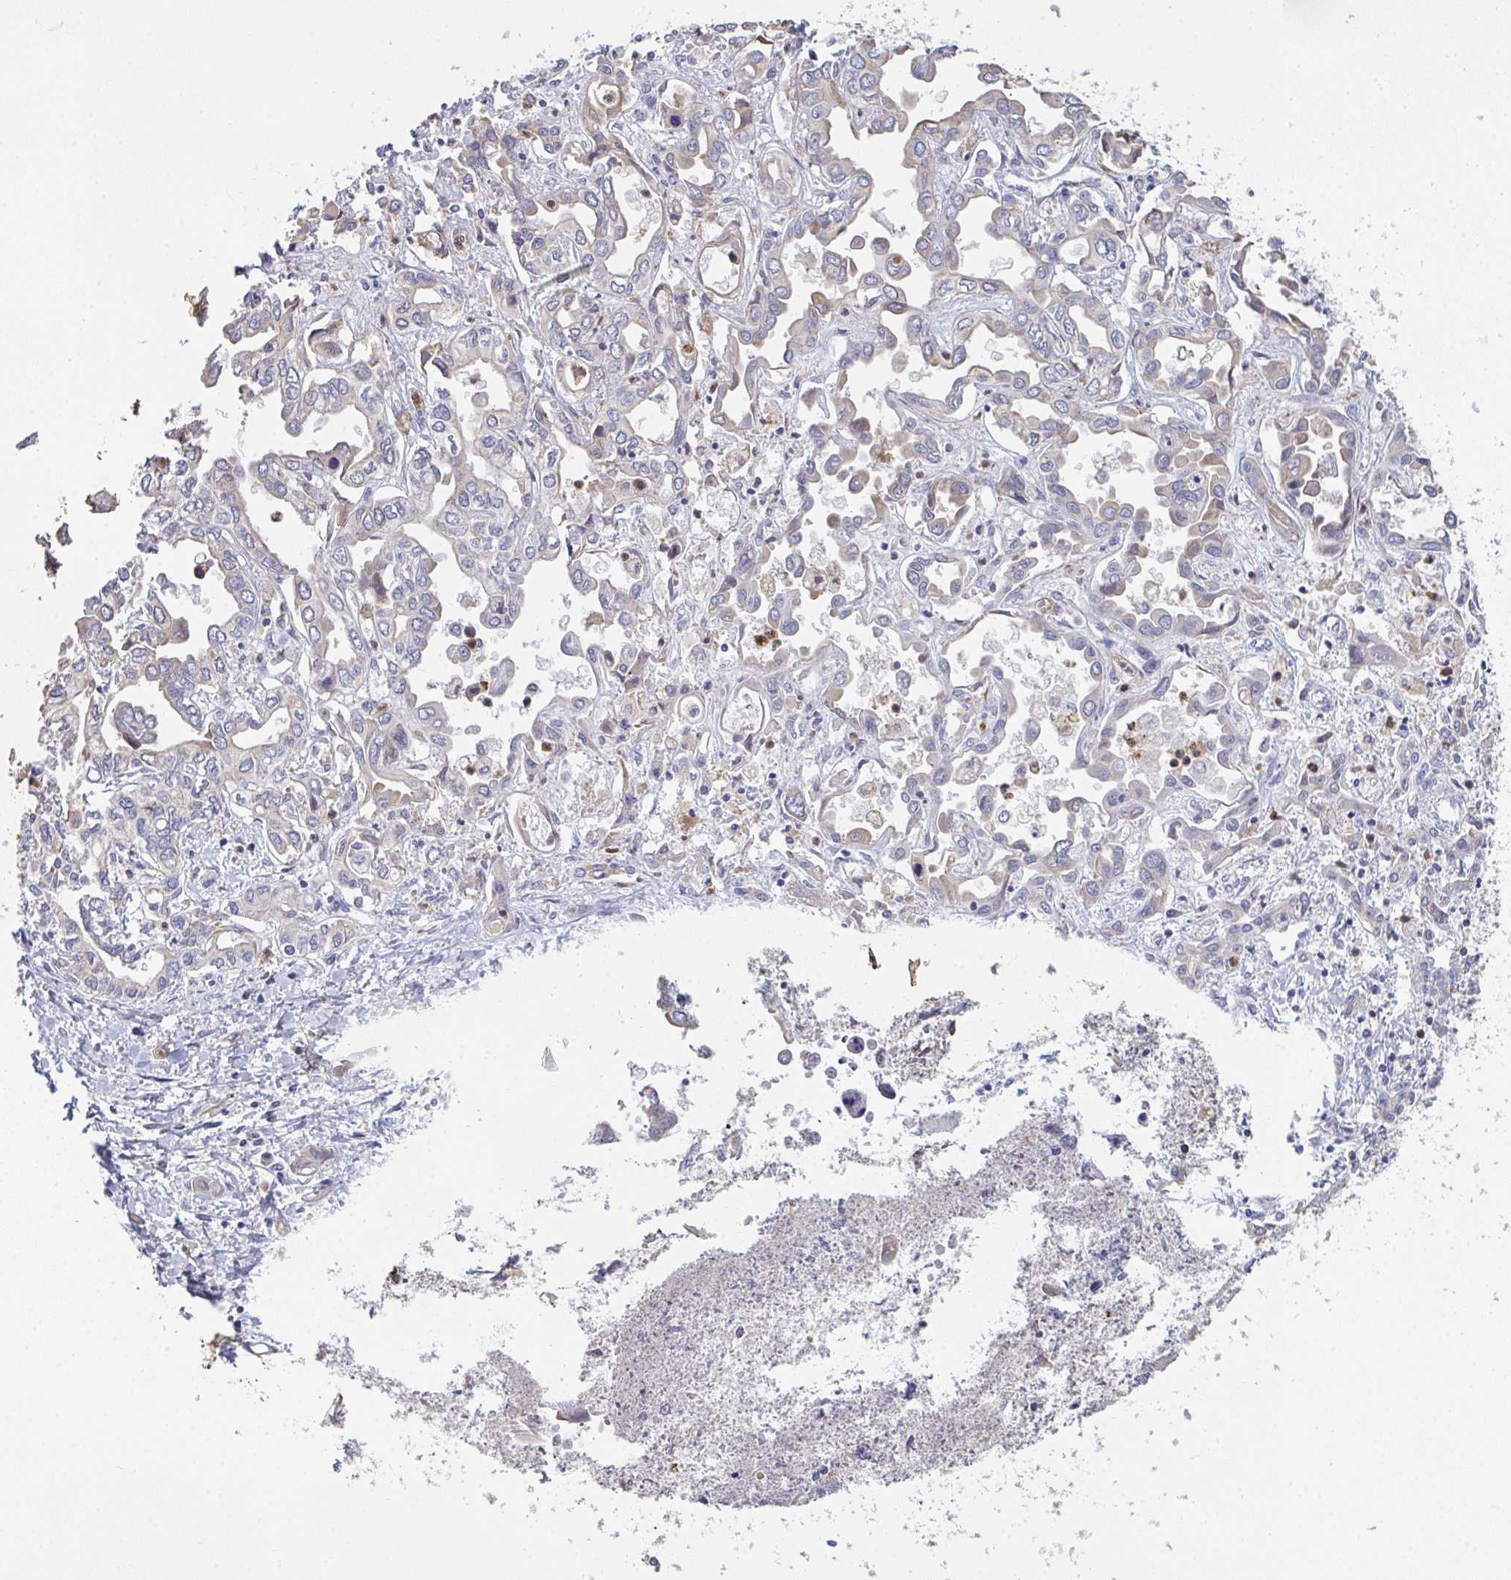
{"staining": {"intensity": "moderate", "quantity": "<25%", "location": "cytoplasmic/membranous"}, "tissue": "liver cancer", "cell_type": "Tumor cells", "image_type": "cancer", "snomed": [{"axis": "morphology", "description": "Cholangiocarcinoma"}, {"axis": "topography", "description": "Liver"}], "caption": "Immunohistochemical staining of liver cancer displays low levels of moderate cytoplasmic/membranous expression in about <25% of tumor cells.", "gene": "RIOK1", "patient": {"sex": "female", "age": 64}}